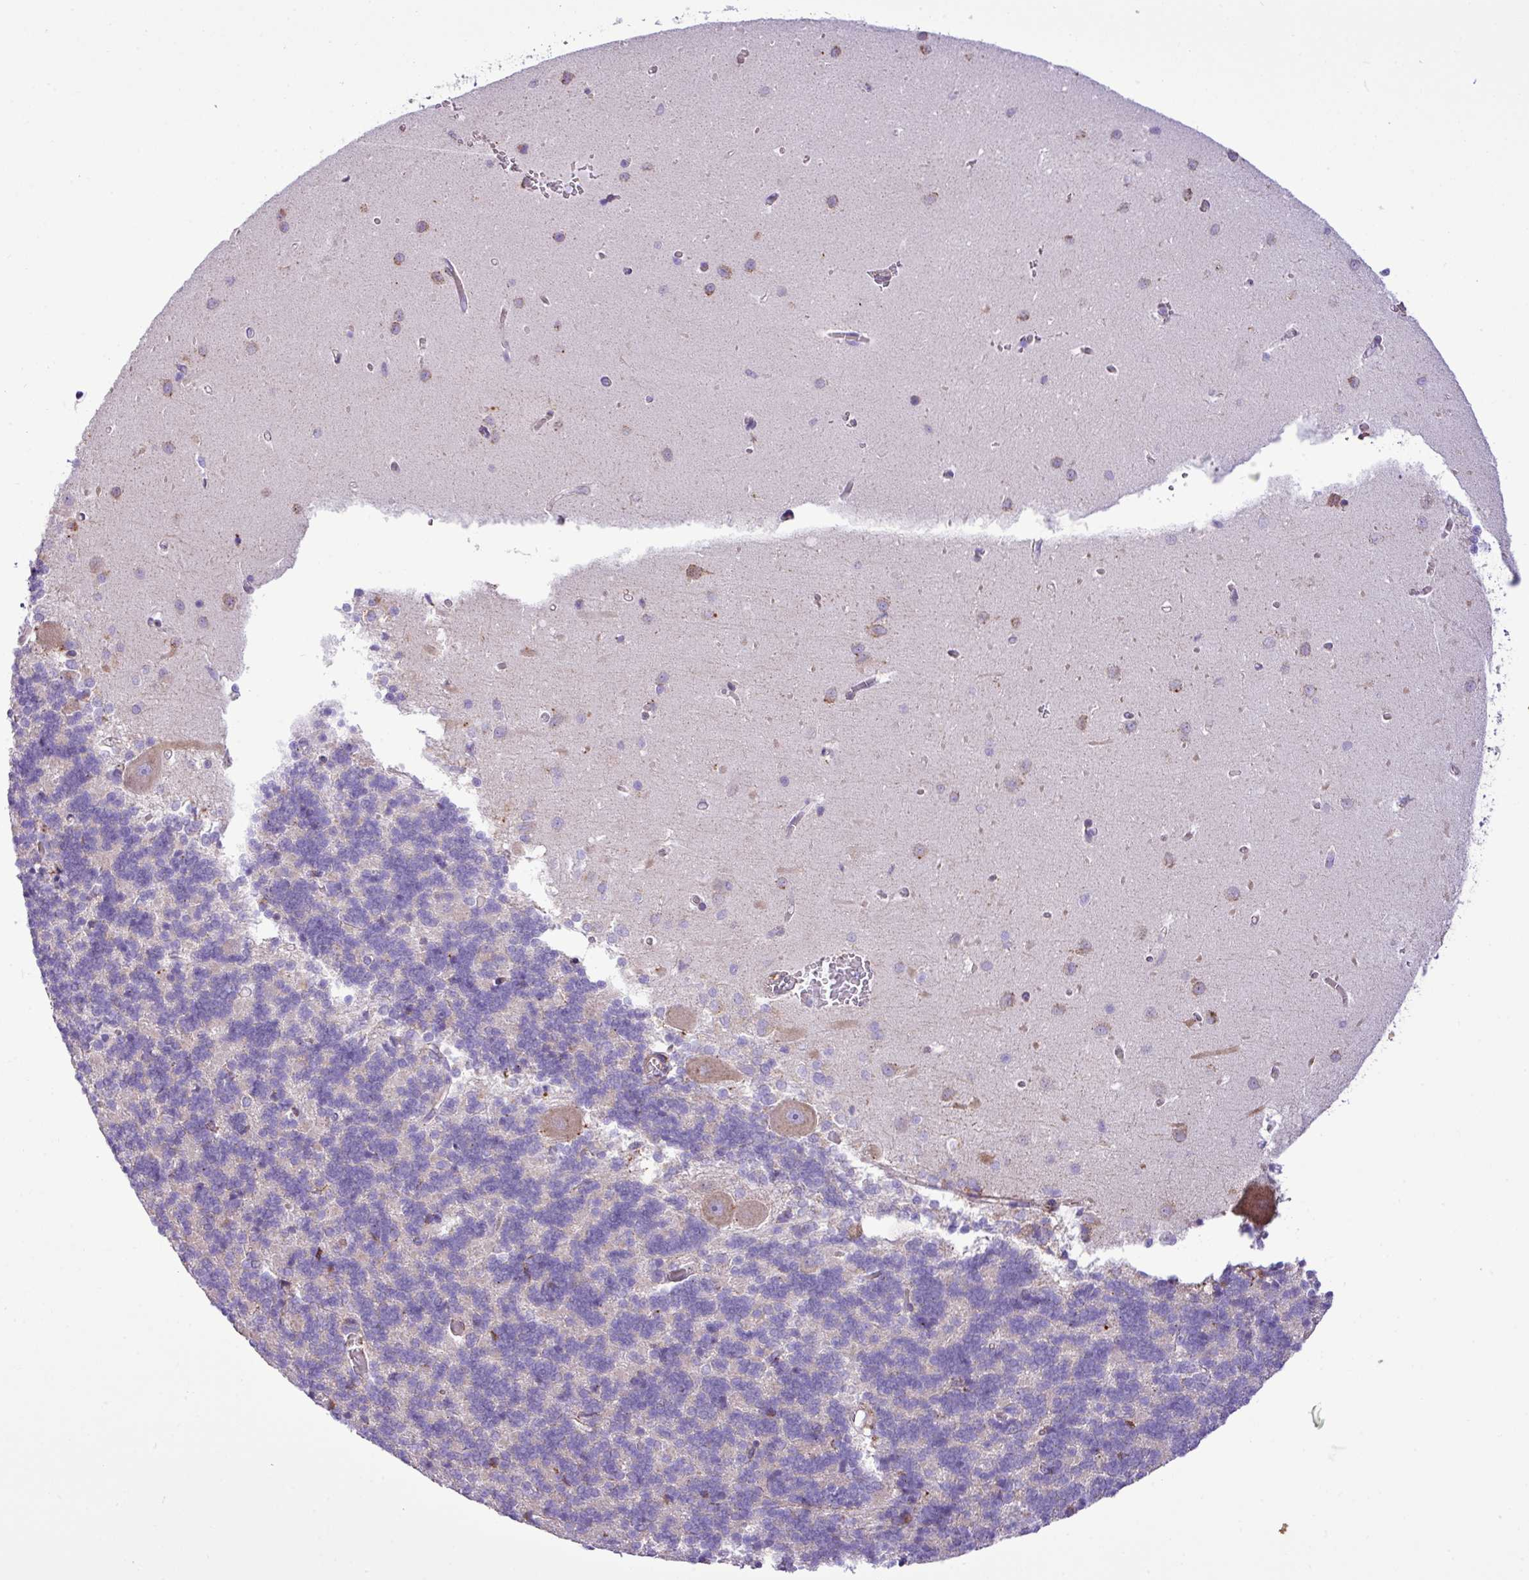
{"staining": {"intensity": "negative", "quantity": "none", "location": "none"}, "tissue": "cerebellum", "cell_type": "Cells in granular layer", "image_type": "normal", "snomed": [{"axis": "morphology", "description": "Normal tissue, NOS"}, {"axis": "topography", "description": "Cerebellum"}], "caption": "A high-resolution photomicrograph shows immunohistochemistry staining of normal cerebellum, which displays no significant staining in cells in granular layer.", "gene": "ZSCAN5A", "patient": {"sex": "male", "age": 37}}